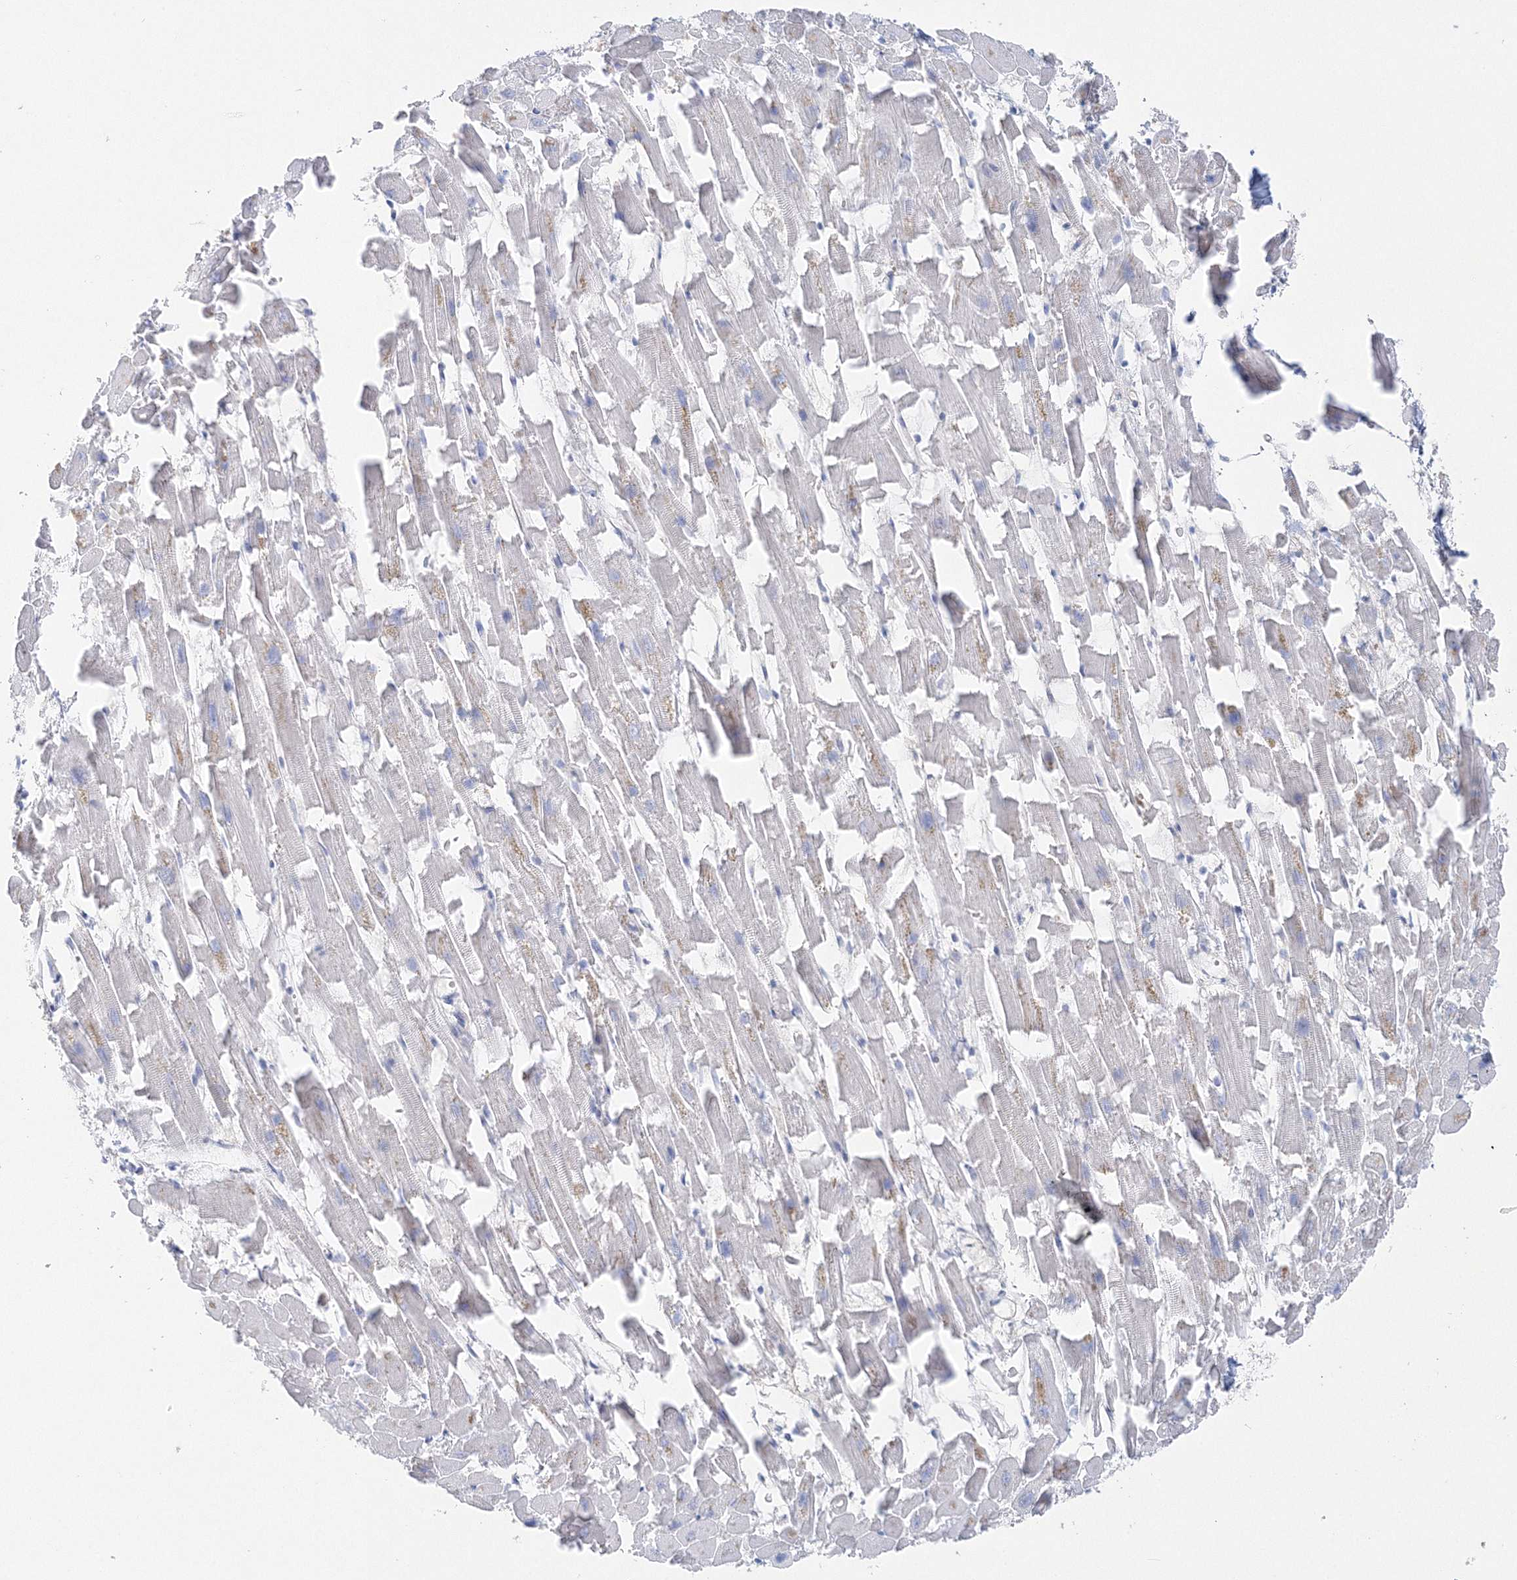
{"staining": {"intensity": "negative", "quantity": "none", "location": "none"}, "tissue": "heart muscle", "cell_type": "Cardiomyocytes", "image_type": "normal", "snomed": [{"axis": "morphology", "description": "Normal tissue, NOS"}, {"axis": "topography", "description": "Heart"}], "caption": "High power microscopy image of an immunohistochemistry image of normal heart muscle, revealing no significant expression in cardiomyocytes. Nuclei are stained in blue.", "gene": "HMGCS1", "patient": {"sex": "female", "age": 64}}